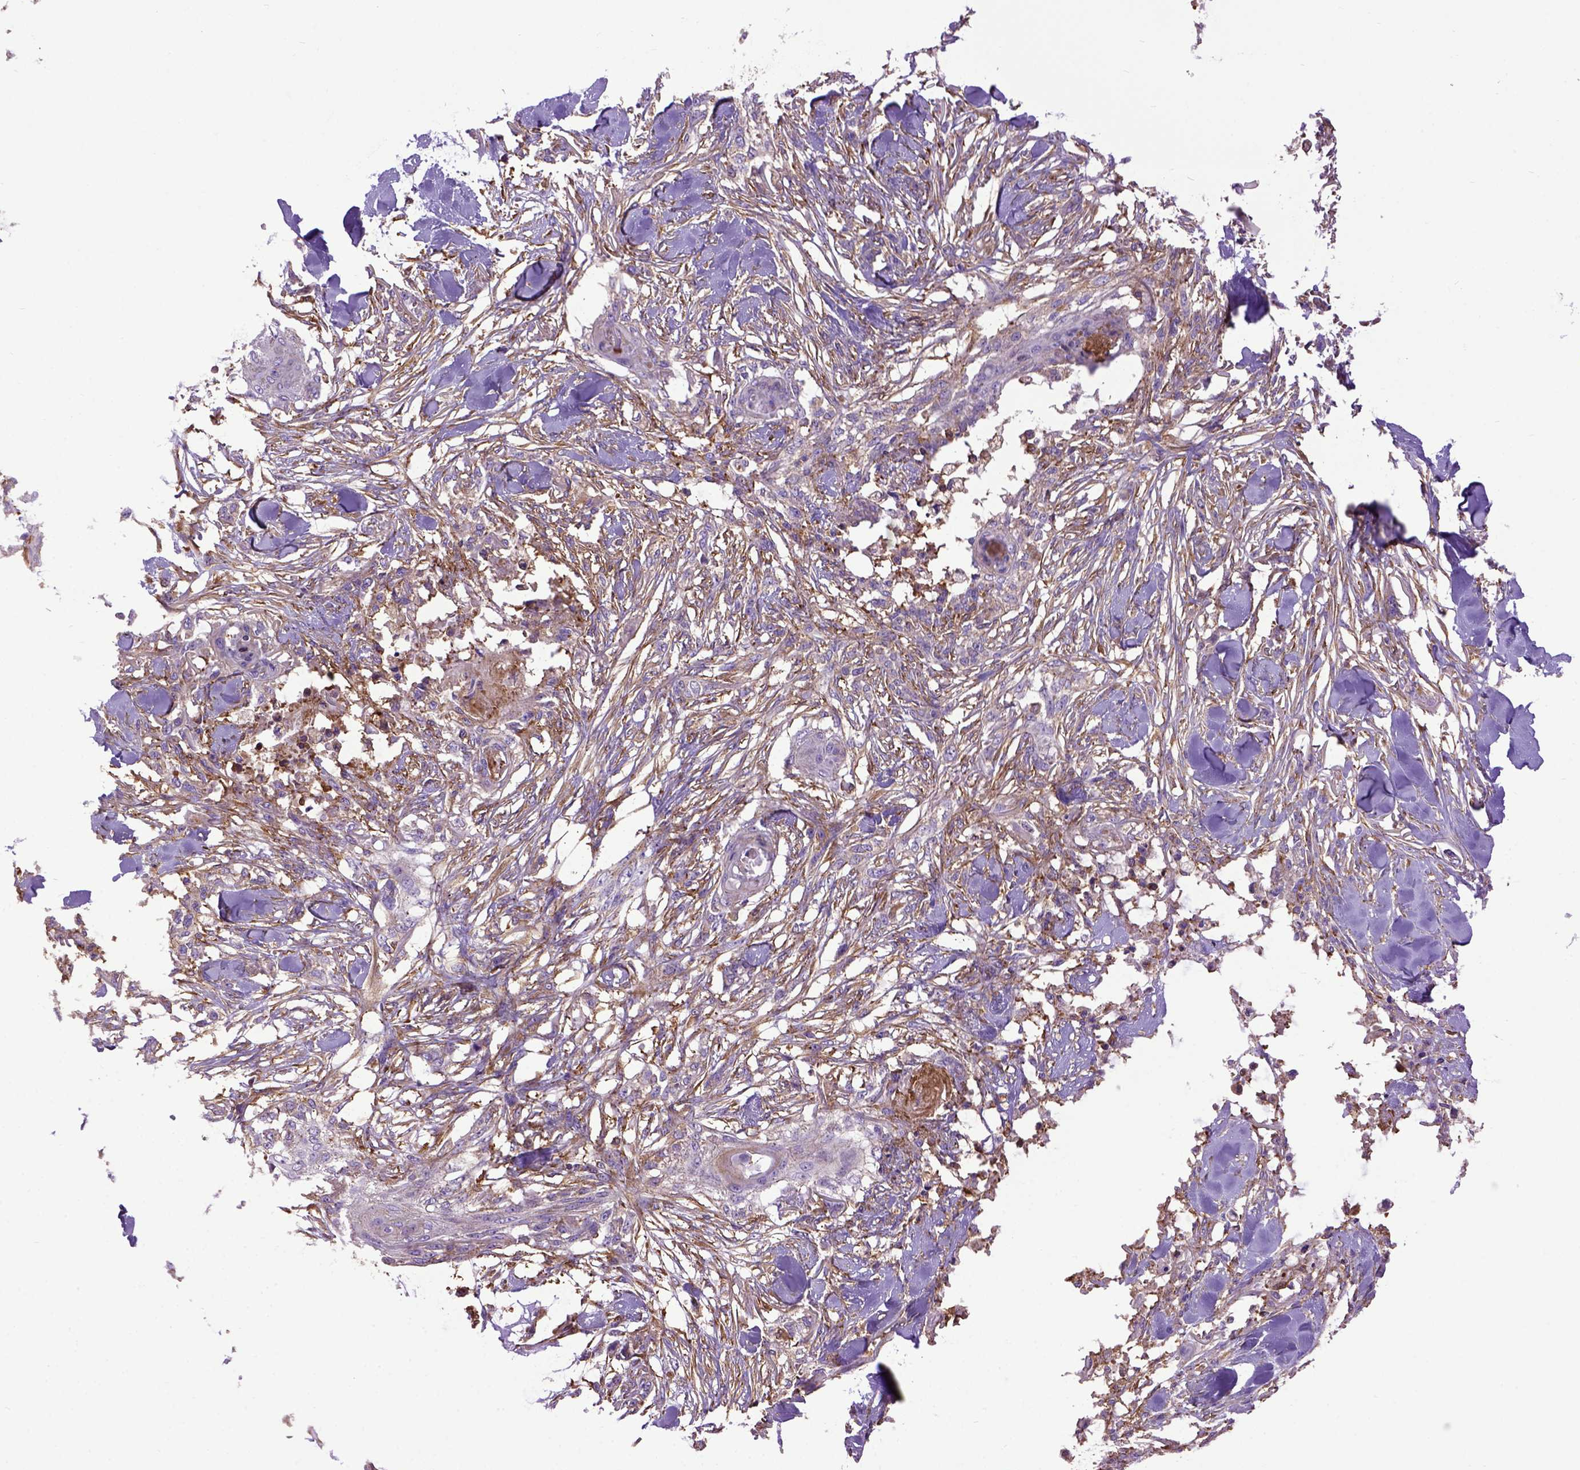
{"staining": {"intensity": "weak", "quantity": "<25%", "location": "cytoplasmic/membranous"}, "tissue": "skin cancer", "cell_type": "Tumor cells", "image_type": "cancer", "snomed": [{"axis": "morphology", "description": "Squamous cell carcinoma, NOS"}, {"axis": "topography", "description": "Skin"}], "caption": "High magnification brightfield microscopy of skin squamous cell carcinoma stained with DAB (brown) and counterstained with hematoxylin (blue): tumor cells show no significant staining.", "gene": "MVP", "patient": {"sex": "female", "age": 59}}